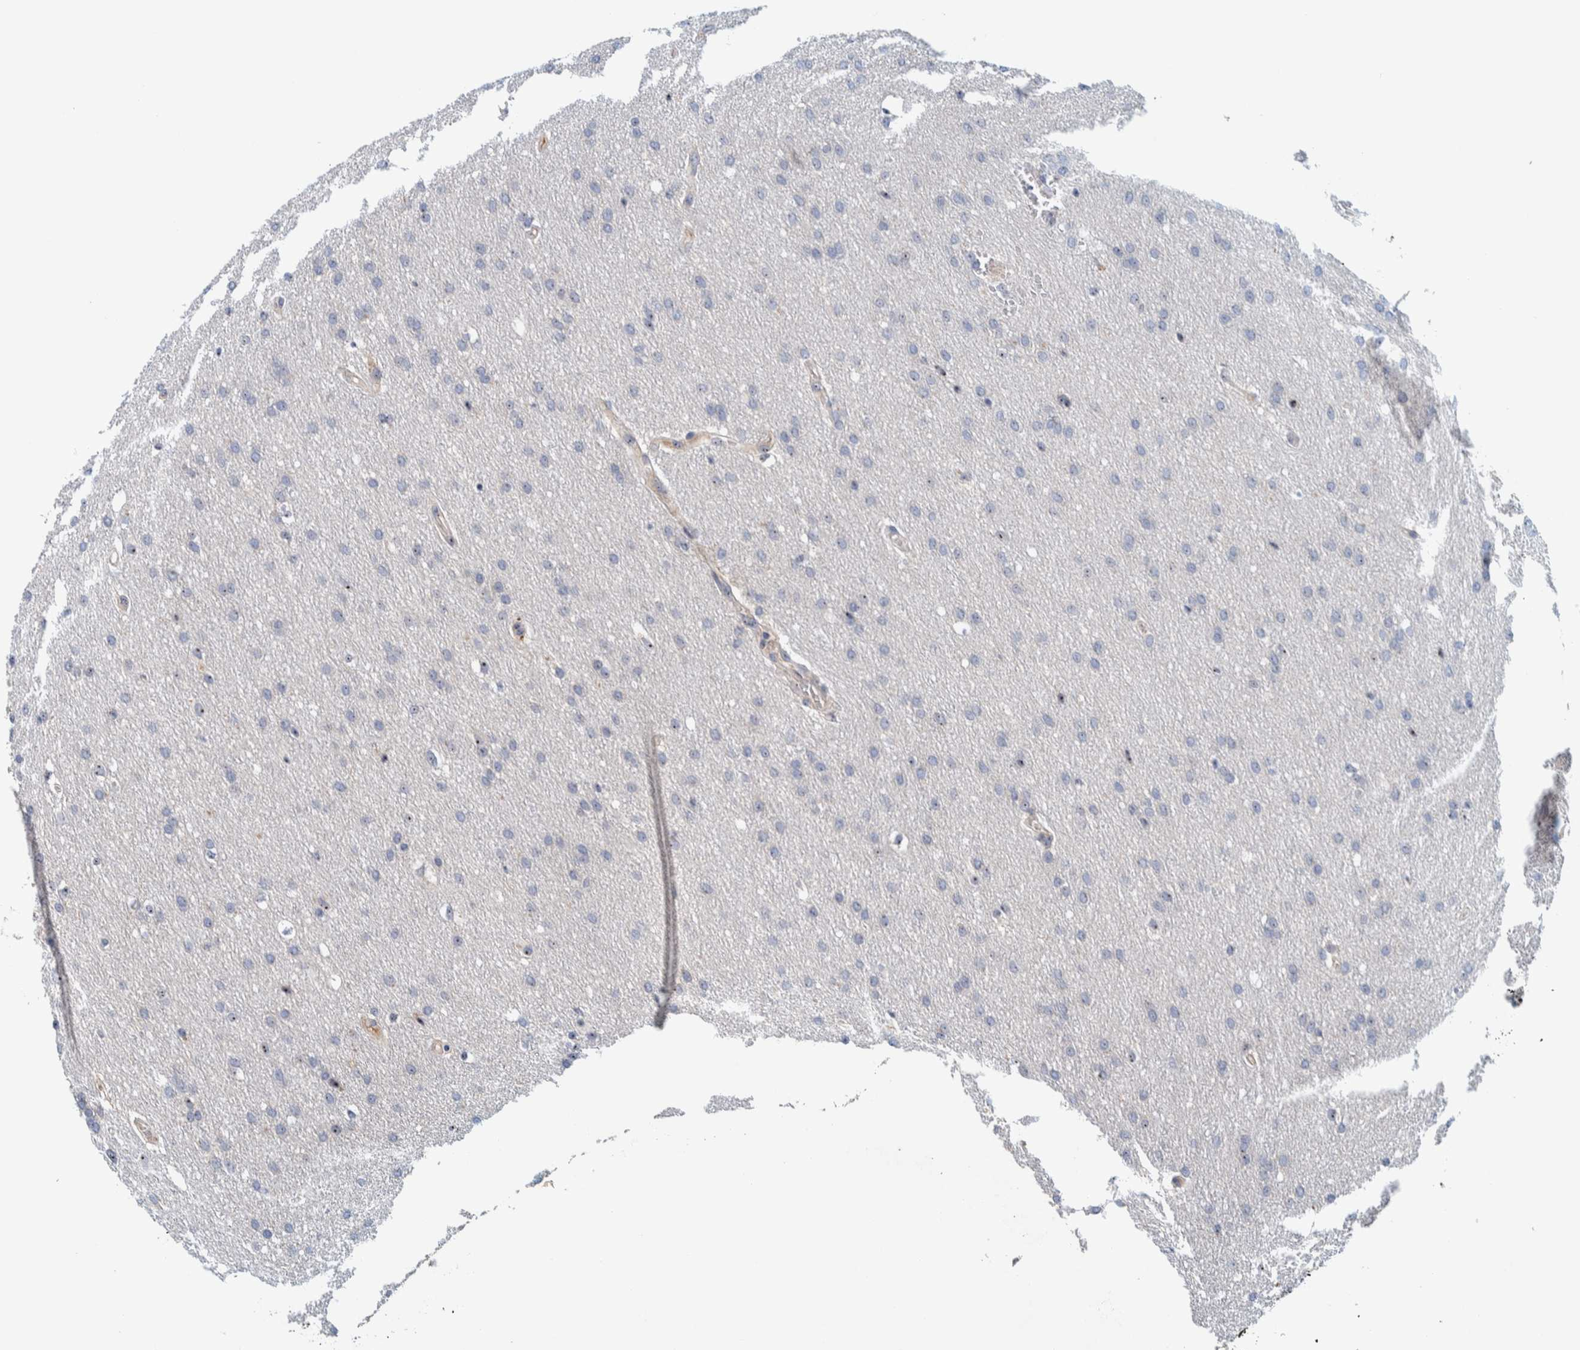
{"staining": {"intensity": "moderate", "quantity": "<25%", "location": "nuclear"}, "tissue": "glioma", "cell_type": "Tumor cells", "image_type": "cancer", "snomed": [{"axis": "morphology", "description": "Glioma, malignant, Low grade"}, {"axis": "topography", "description": "Brain"}], "caption": "Tumor cells reveal low levels of moderate nuclear positivity in approximately <25% of cells in glioma.", "gene": "NOL11", "patient": {"sex": "female", "age": 37}}